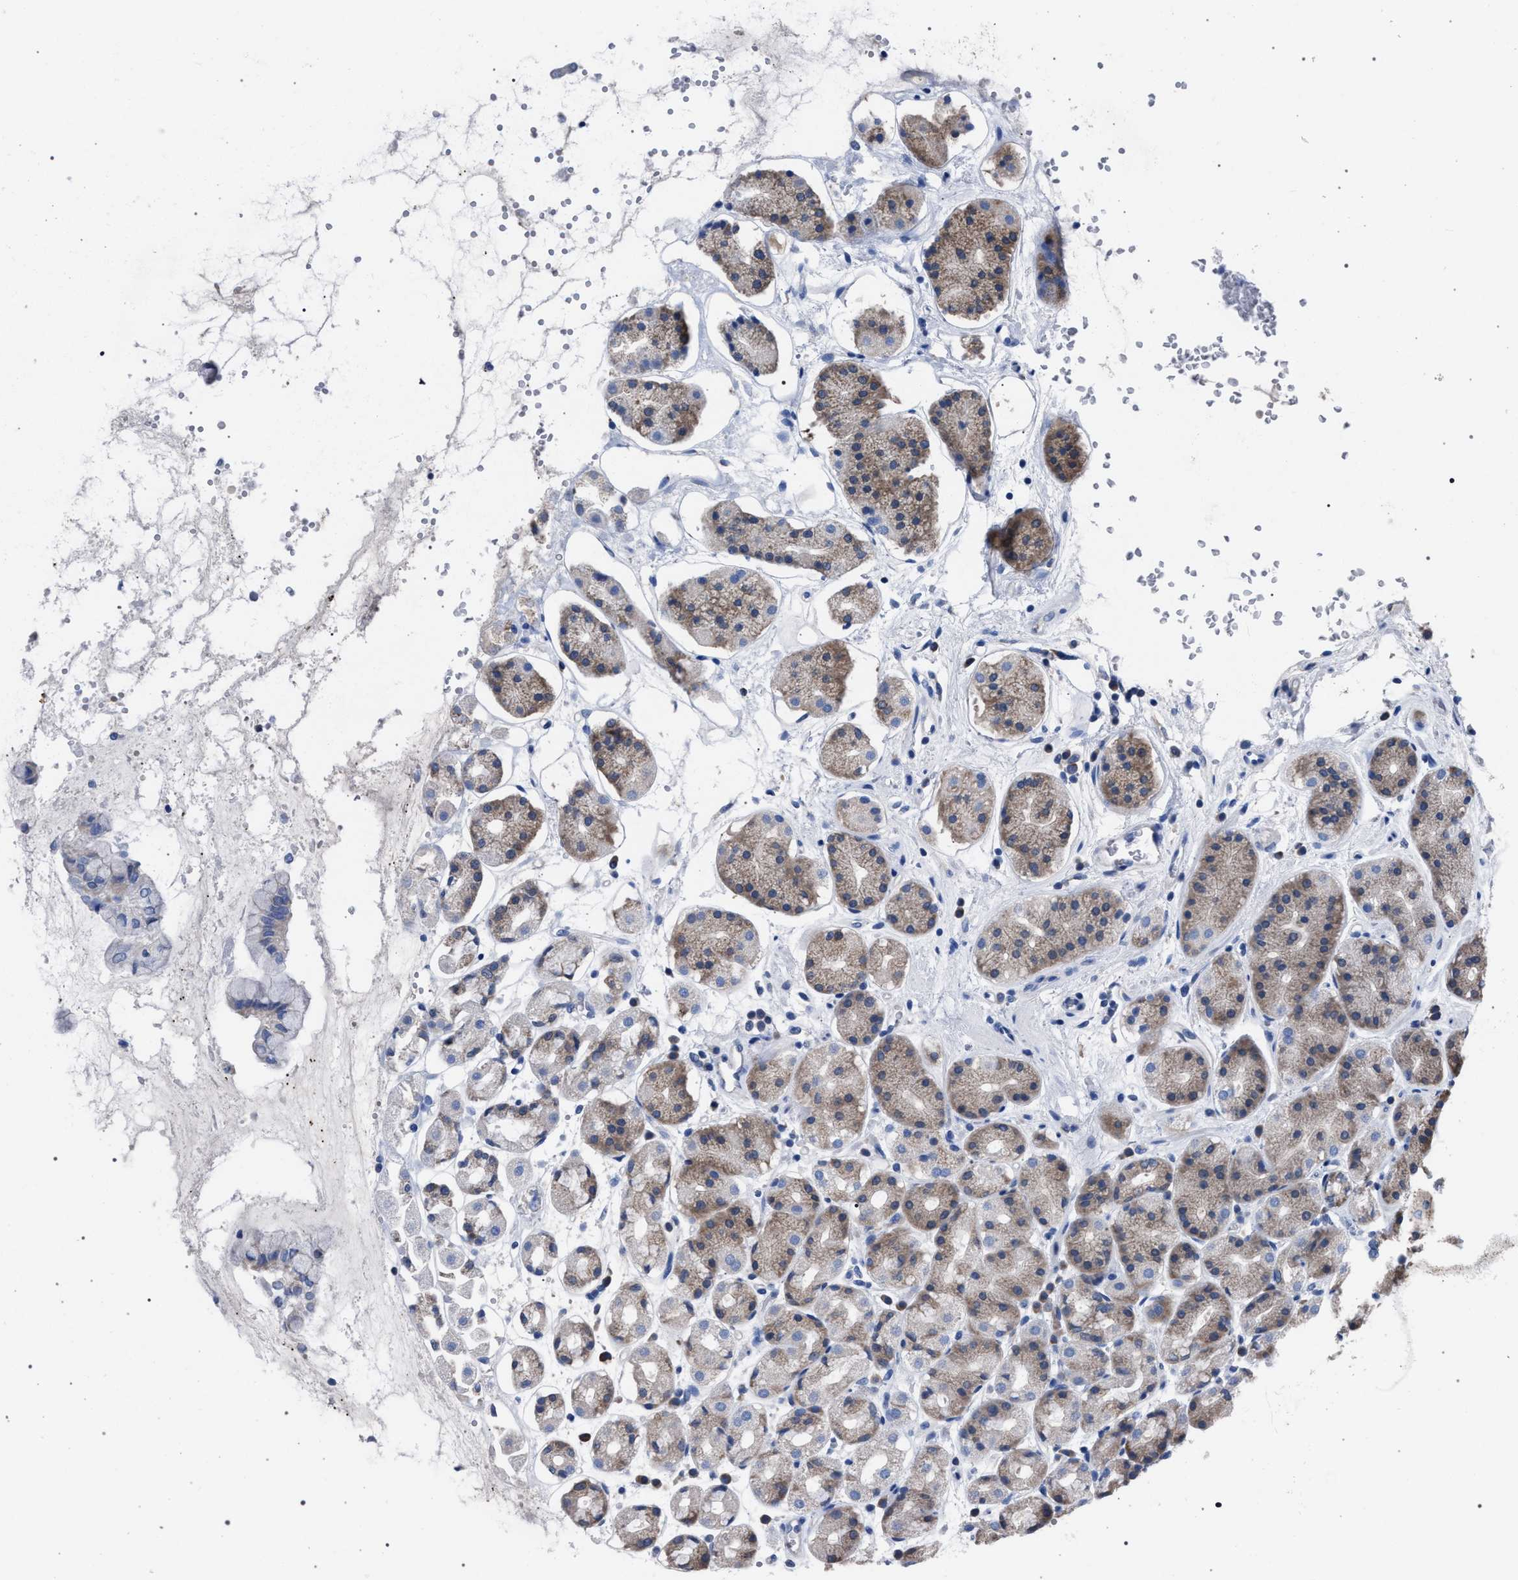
{"staining": {"intensity": "moderate", "quantity": "<25%", "location": "cytoplasmic/membranous"}, "tissue": "stomach", "cell_type": "Glandular cells", "image_type": "normal", "snomed": [{"axis": "morphology", "description": "Normal tissue, NOS"}, {"axis": "topography", "description": "Stomach"}, {"axis": "topography", "description": "Stomach, lower"}], "caption": "IHC staining of normal stomach, which exhibits low levels of moderate cytoplasmic/membranous expression in approximately <25% of glandular cells indicating moderate cytoplasmic/membranous protein expression. The staining was performed using DAB (brown) for protein detection and nuclei were counterstained in hematoxylin (blue).", "gene": "CRYZ", "patient": {"sex": "female", "age": 56}}